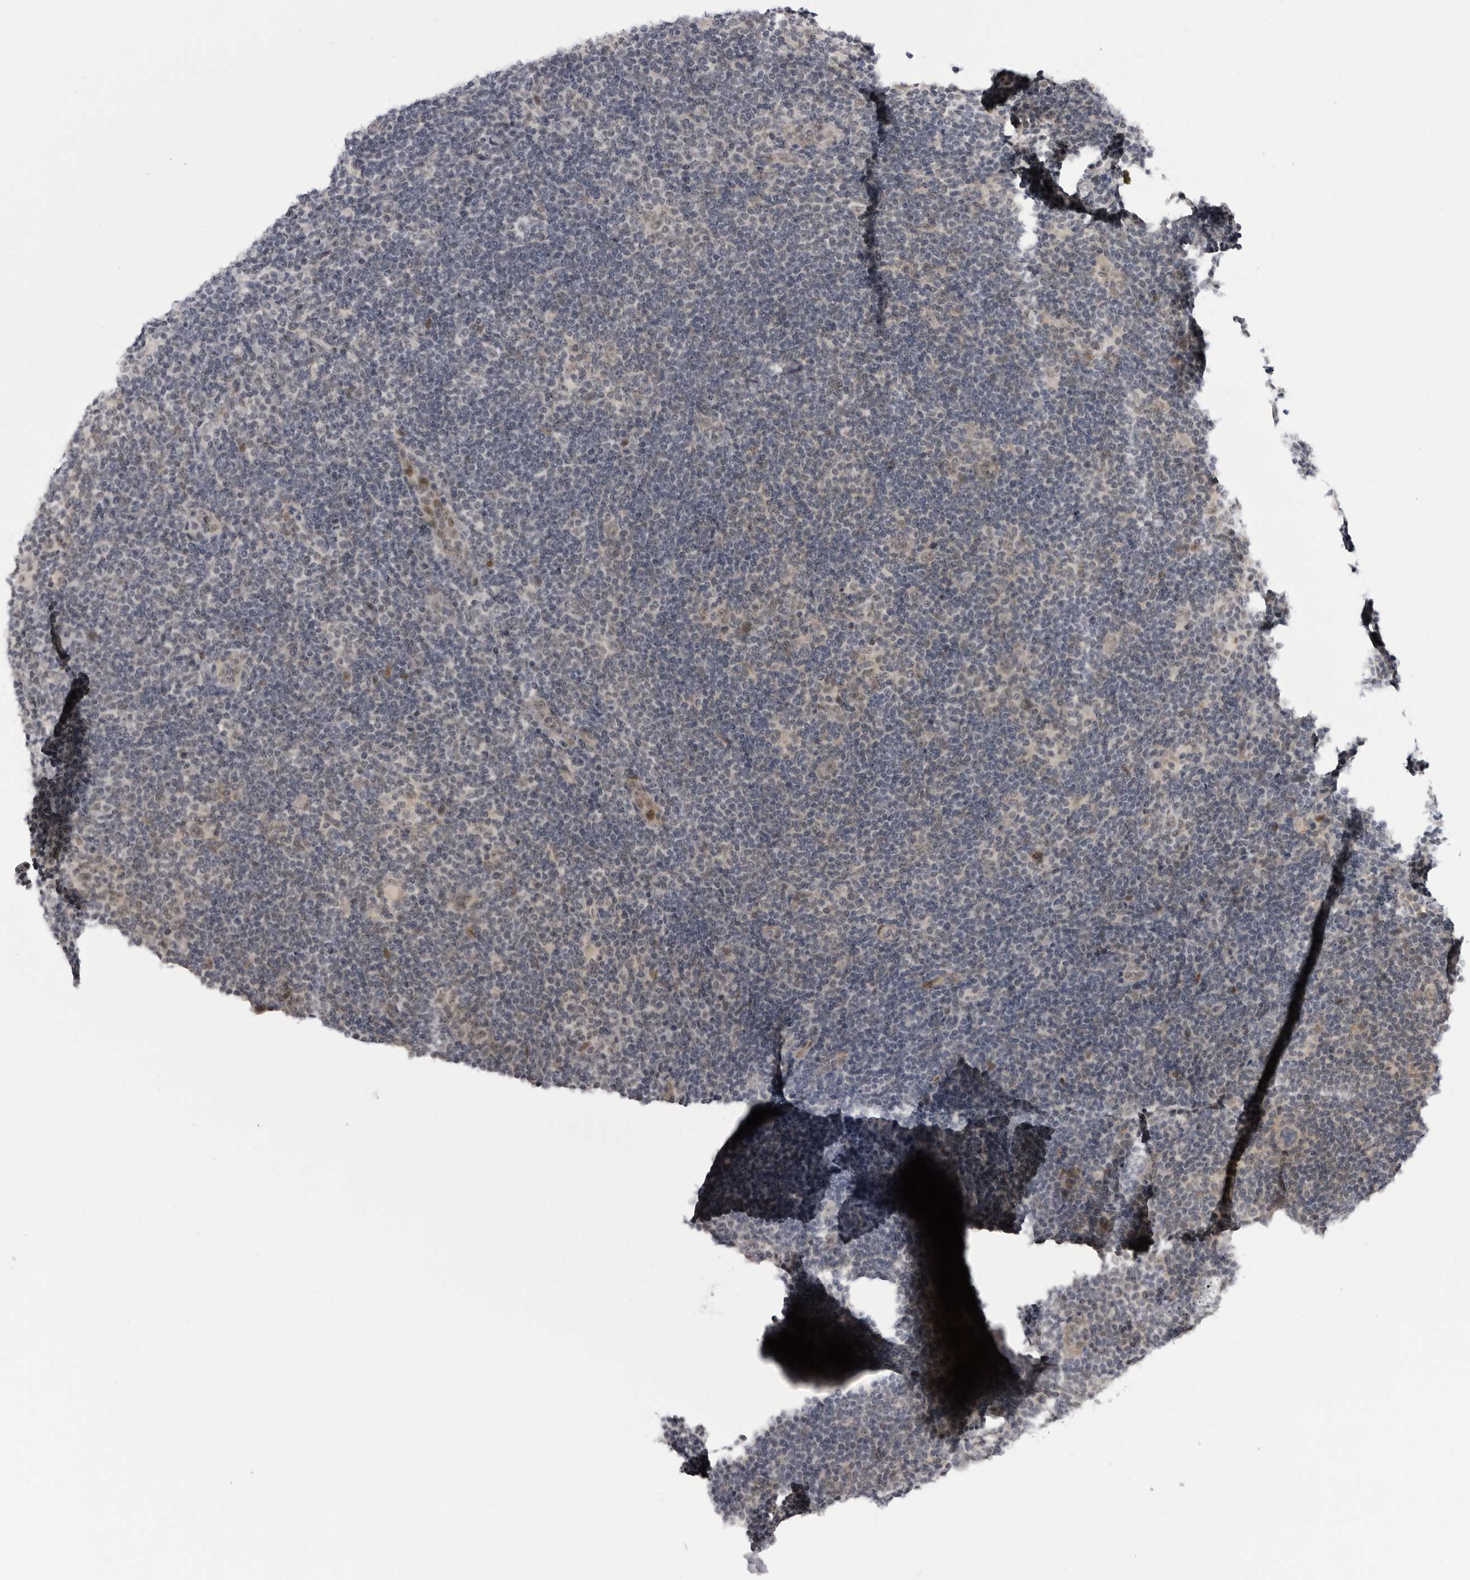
{"staining": {"intensity": "weak", "quantity": ">75%", "location": "nuclear"}, "tissue": "lymphoma", "cell_type": "Tumor cells", "image_type": "cancer", "snomed": [{"axis": "morphology", "description": "Hodgkin's disease, NOS"}, {"axis": "topography", "description": "Lymph node"}], "caption": "Human lymphoma stained with a protein marker shows weak staining in tumor cells.", "gene": "ALPK2", "patient": {"sex": "female", "age": 57}}